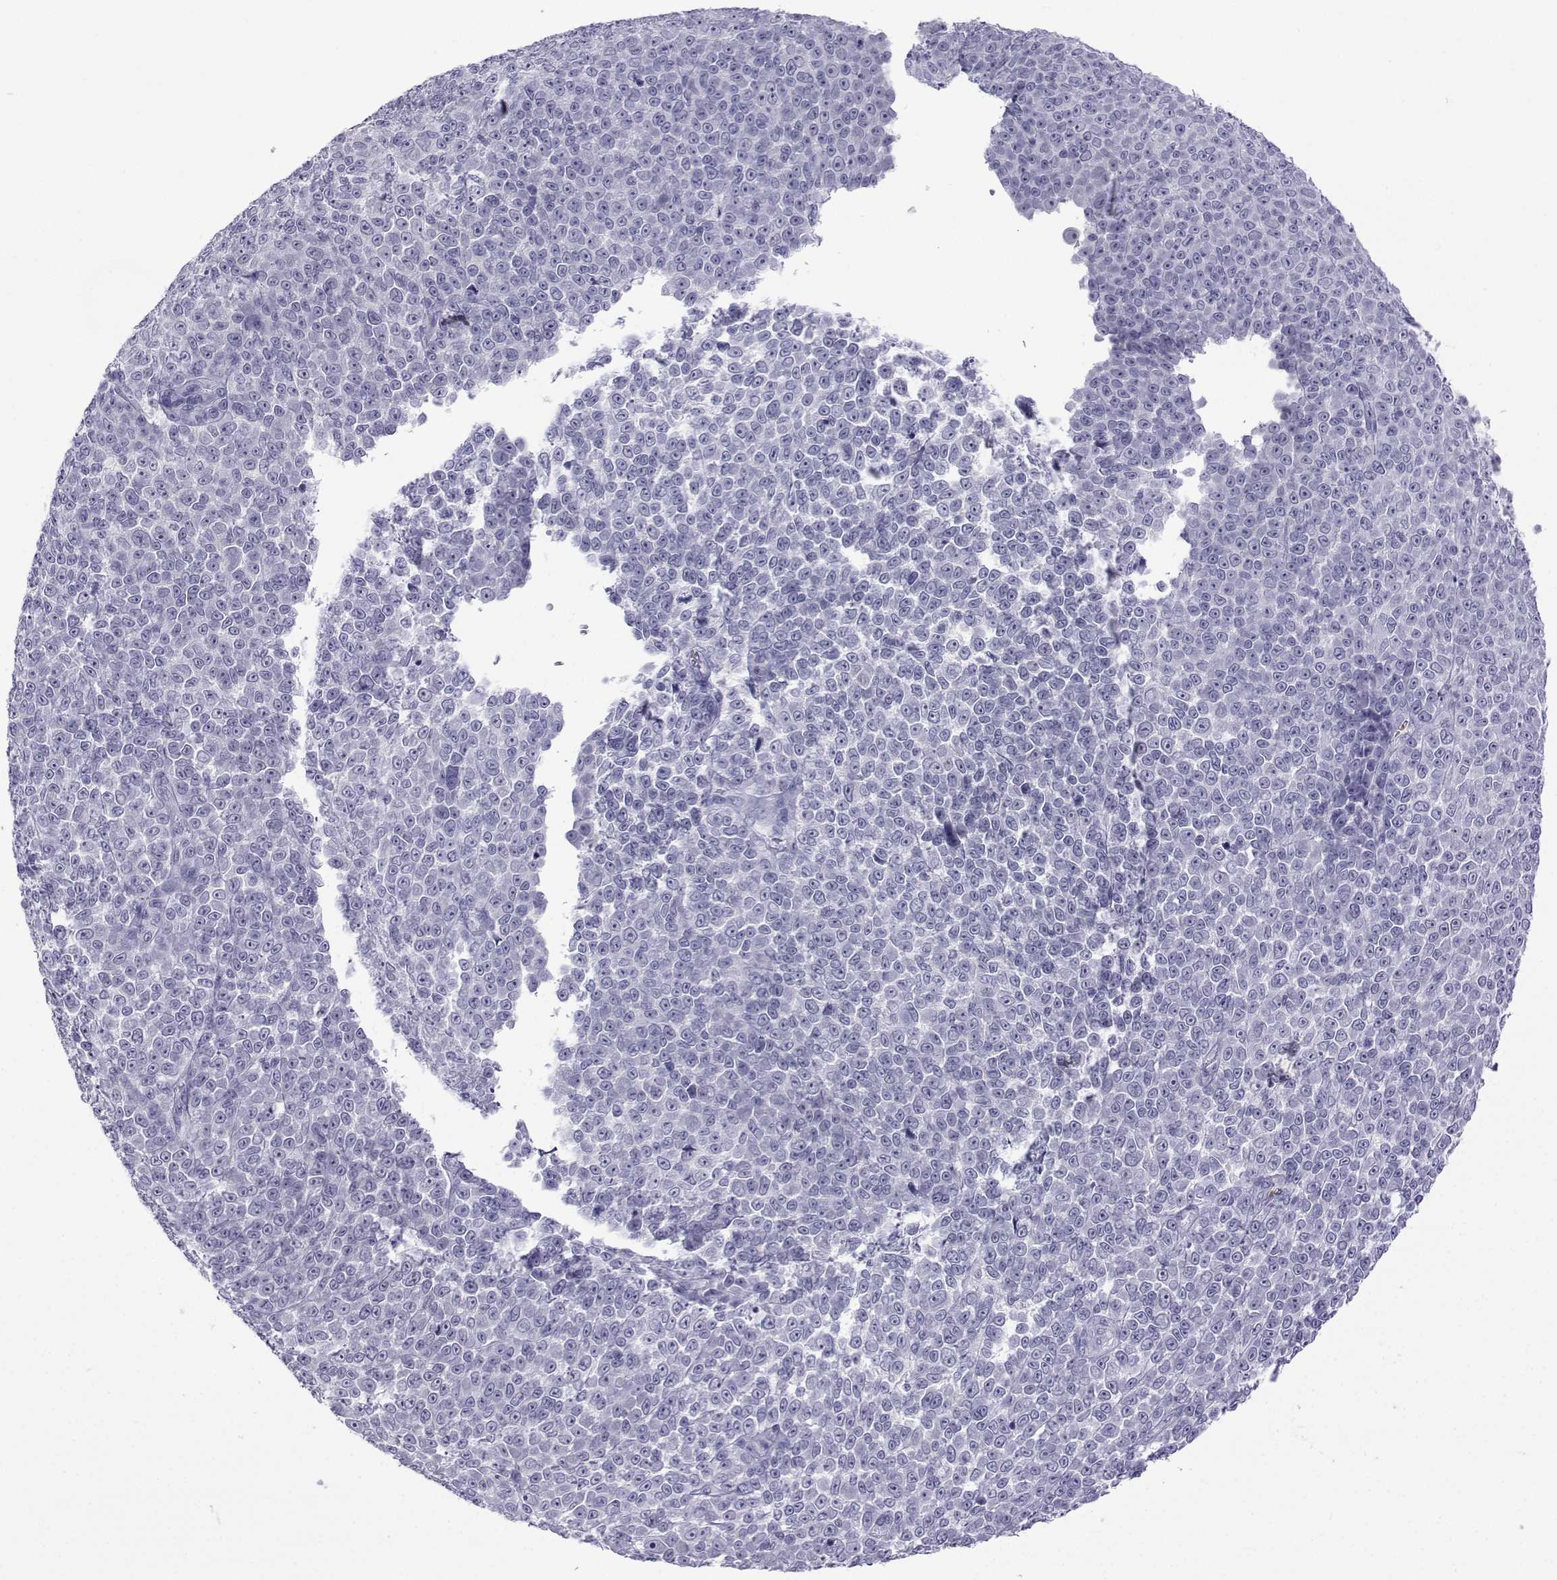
{"staining": {"intensity": "negative", "quantity": "none", "location": "none"}, "tissue": "melanoma", "cell_type": "Tumor cells", "image_type": "cancer", "snomed": [{"axis": "morphology", "description": "Malignant melanoma, NOS"}, {"axis": "topography", "description": "Skin"}], "caption": "There is no significant positivity in tumor cells of melanoma.", "gene": "ACTL7A", "patient": {"sex": "female", "age": 95}}